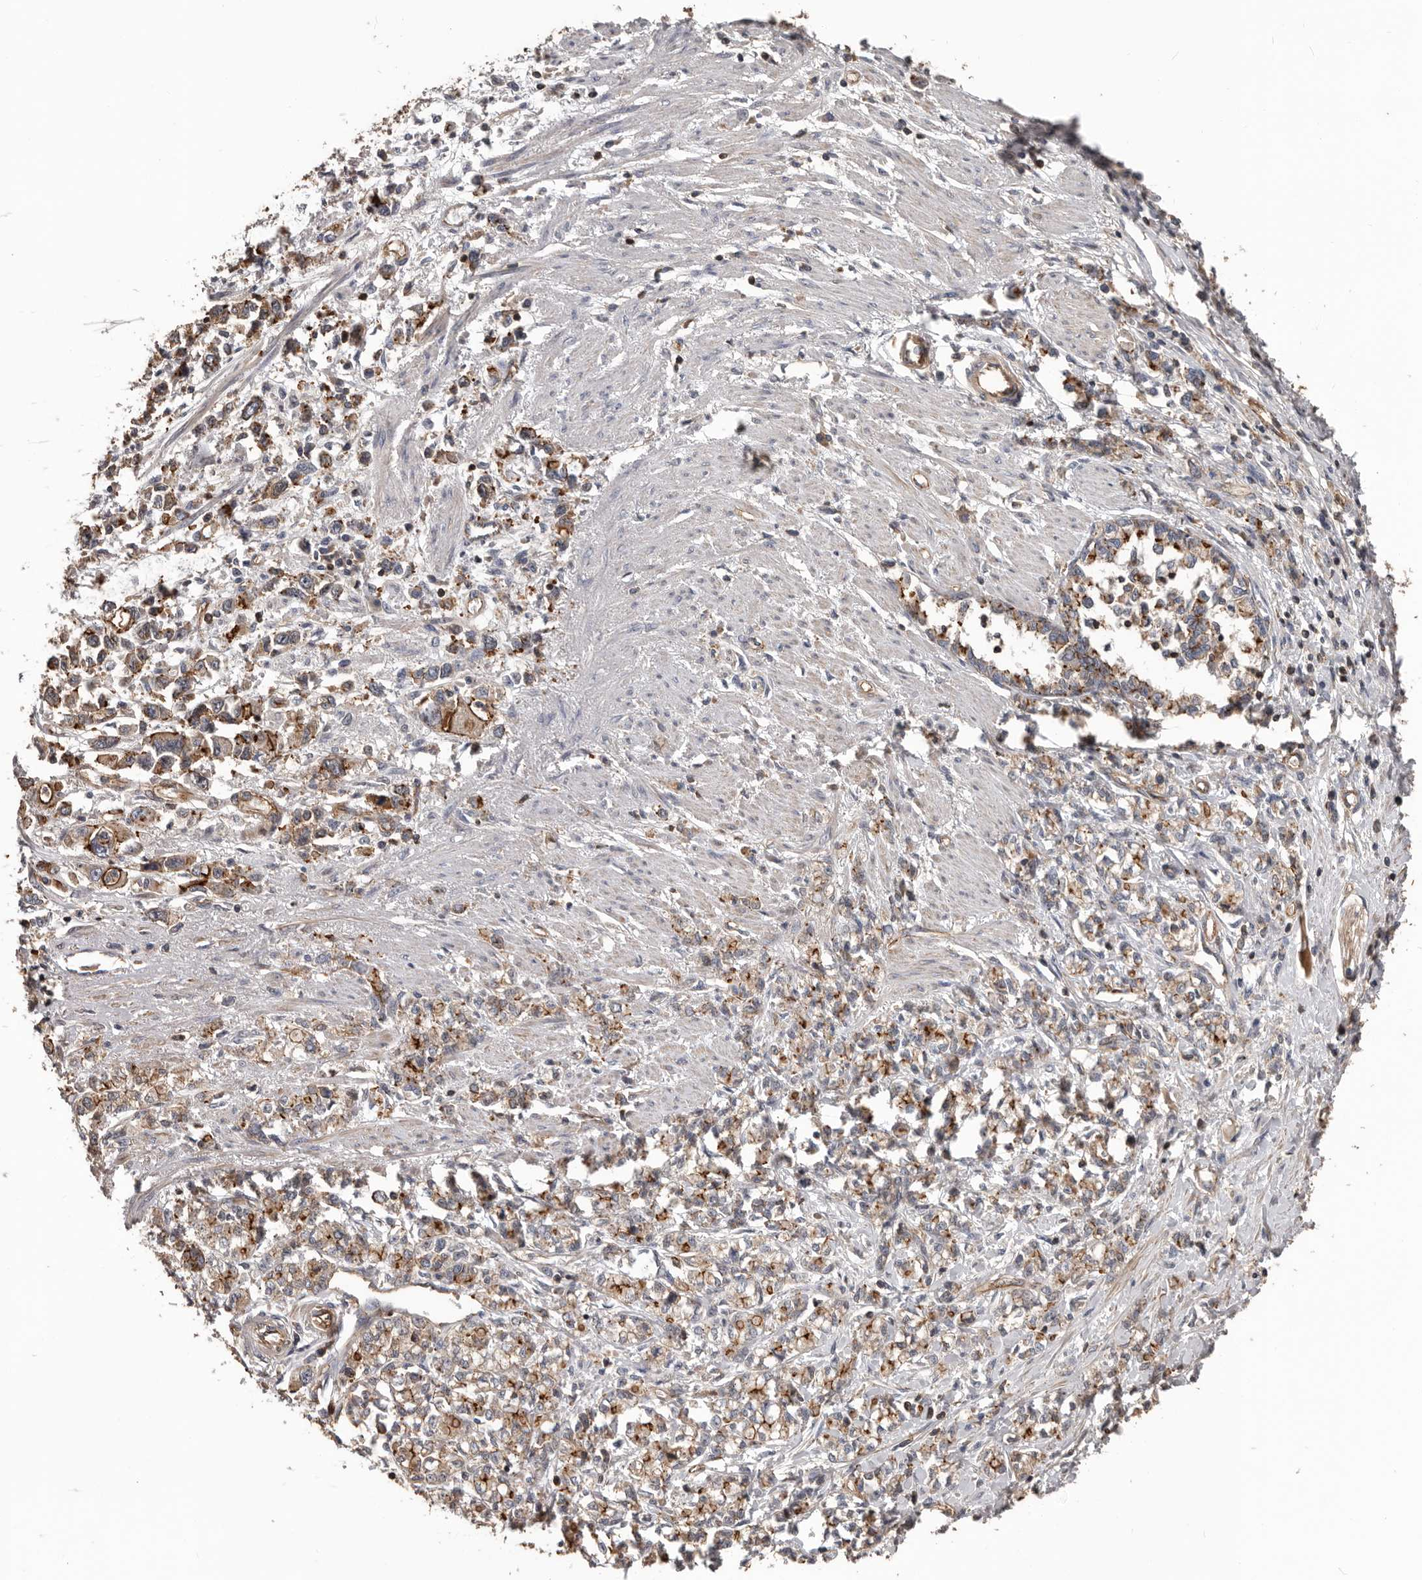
{"staining": {"intensity": "moderate", "quantity": ">75%", "location": "cytoplasmic/membranous"}, "tissue": "stomach cancer", "cell_type": "Tumor cells", "image_type": "cancer", "snomed": [{"axis": "morphology", "description": "Adenocarcinoma, NOS"}, {"axis": "topography", "description": "Stomach"}], "caption": "Protein staining shows moderate cytoplasmic/membranous expression in about >75% of tumor cells in stomach cancer.", "gene": "PNRC2", "patient": {"sex": "female", "age": 76}}